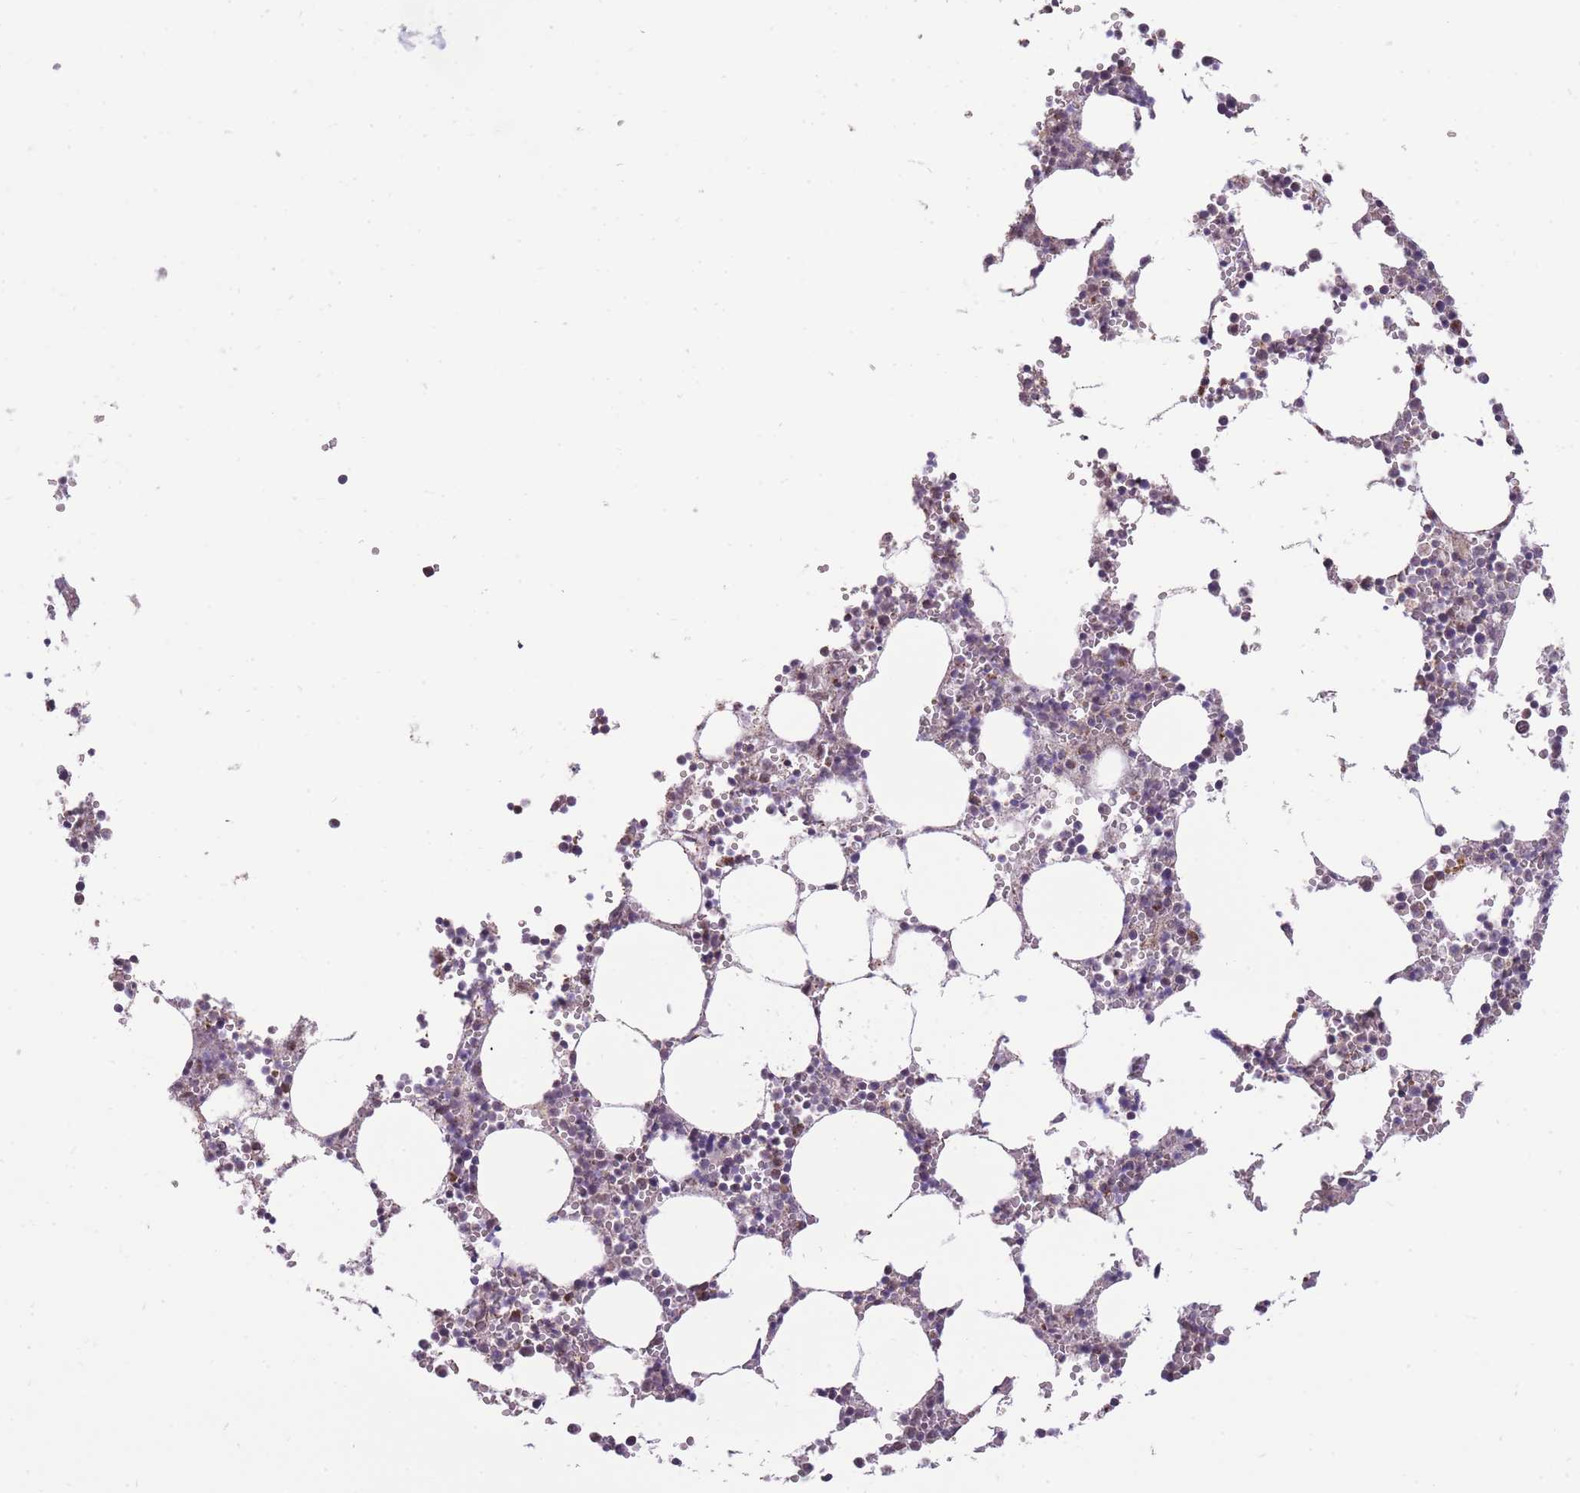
{"staining": {"intensity": "moderate", "quantity": "<25%", "location": "cytoplasmic/membranous"}, "tissue": "bone marrow", "cell_type": "Hematopoietic cells", "image_type": "normal", "snomed": [{"axis": "morphology", "description": "Normal tissue, NOS"}, {"axis": "topography", "description": "Bone marrow"}], "caption": "Immunohistochemistry (IHC) (DAB (3,3'-diaminobenzidine)) staining of normal bone marrow displays moderate cytoplasmic/membranous protein staining in approximately <25% of hematopoietic cells. The staining is performed using DAB brown chromogen to label protein expression. The nuclei are counter-stained blue using hematoxylin.", "gene": "NELL1", "patient": {"sex": "female", "age": 64}}